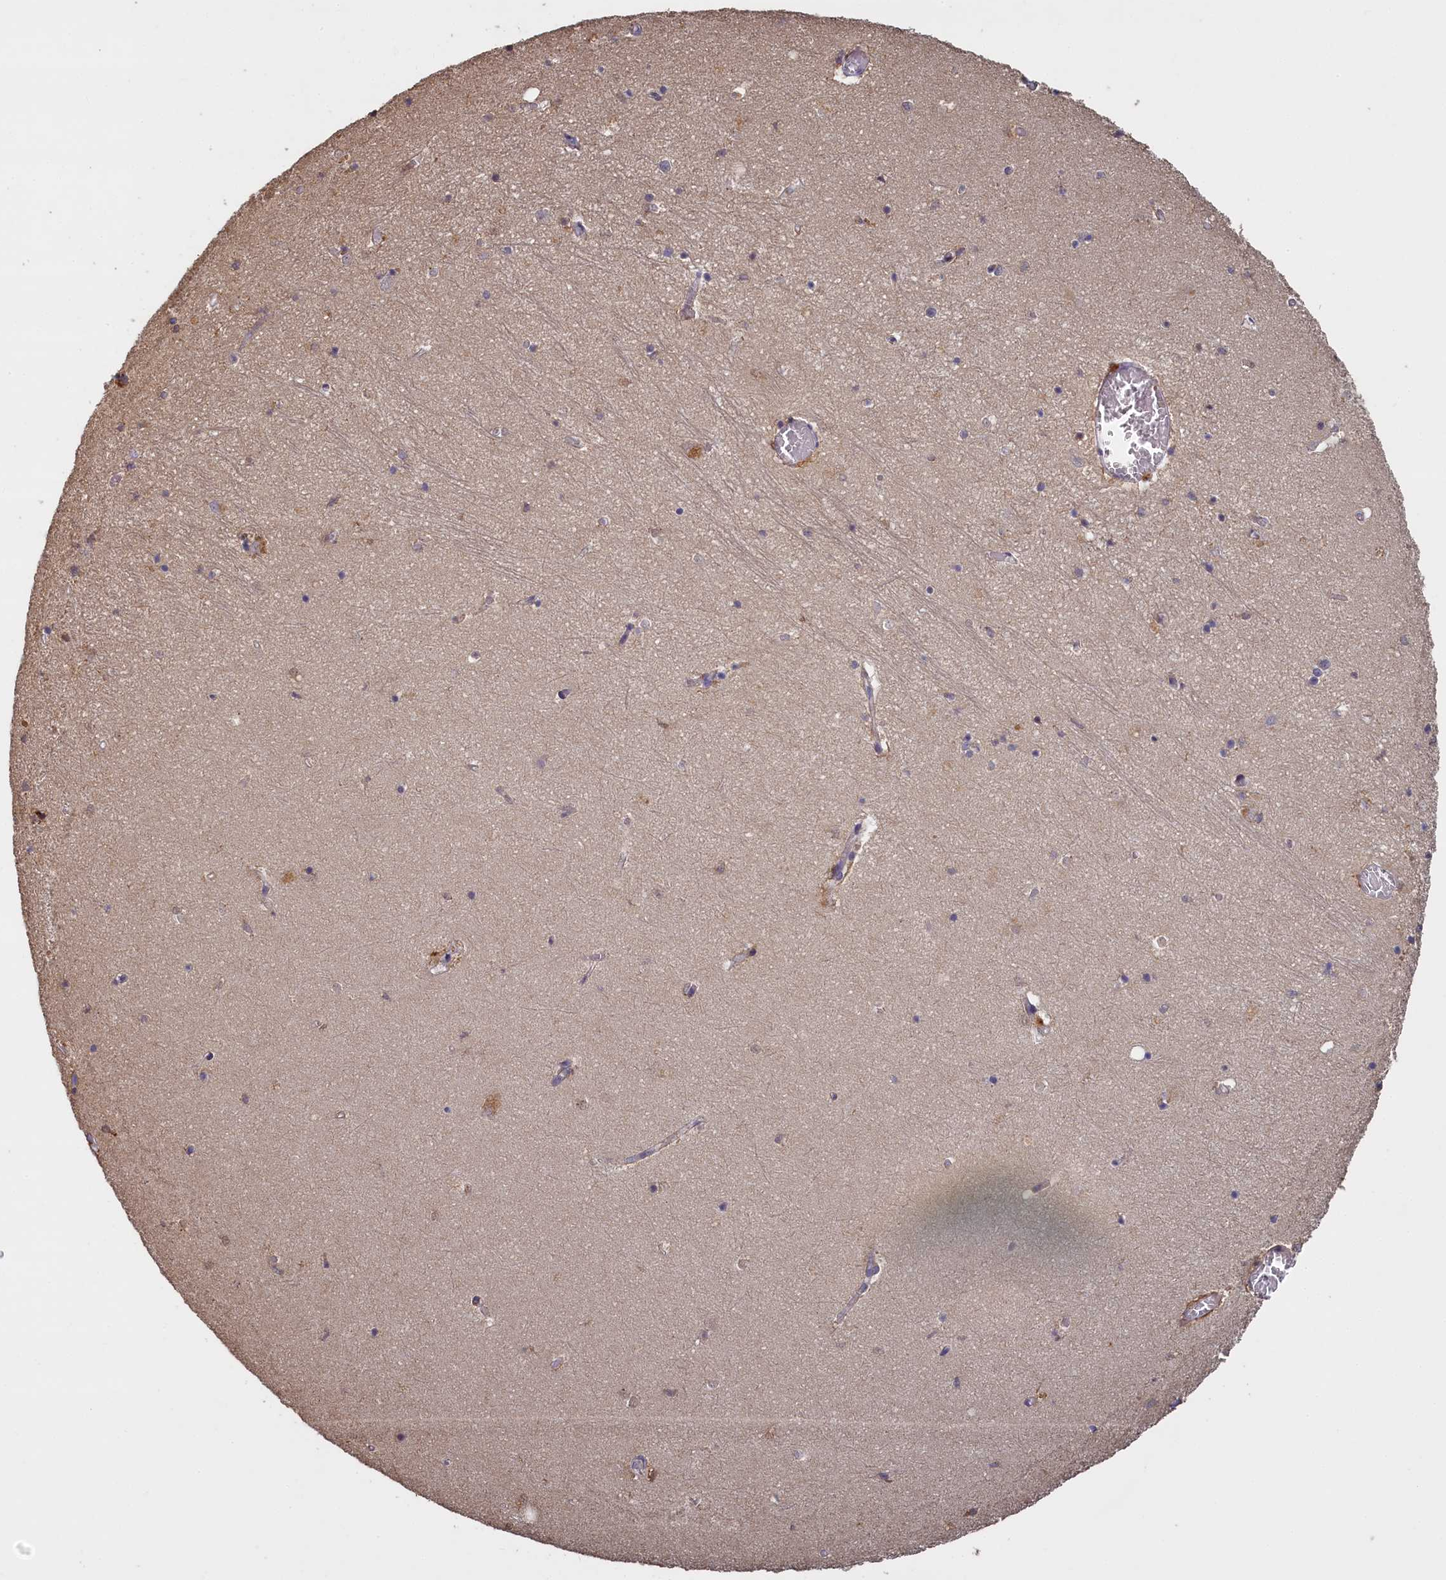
{"staining": {"intensity": "weak", "quantity": "<25%", "location": "cytoplasmic/membranous"}, "tissue": "hippocampus", "cell_type": "Glial cells", "image_type": "normal", "snomed": [{"axis": "morphology", "description": "Normal tissue, NOS"}, {"axis": "topography", "description": "Hippocampus"}], "caption": "This is an IHC image of unremarkable hippocampus. There is no positivity in glial cells.", "gene": "UCHL3", "patient": {"sex": "female", "age": 64}}